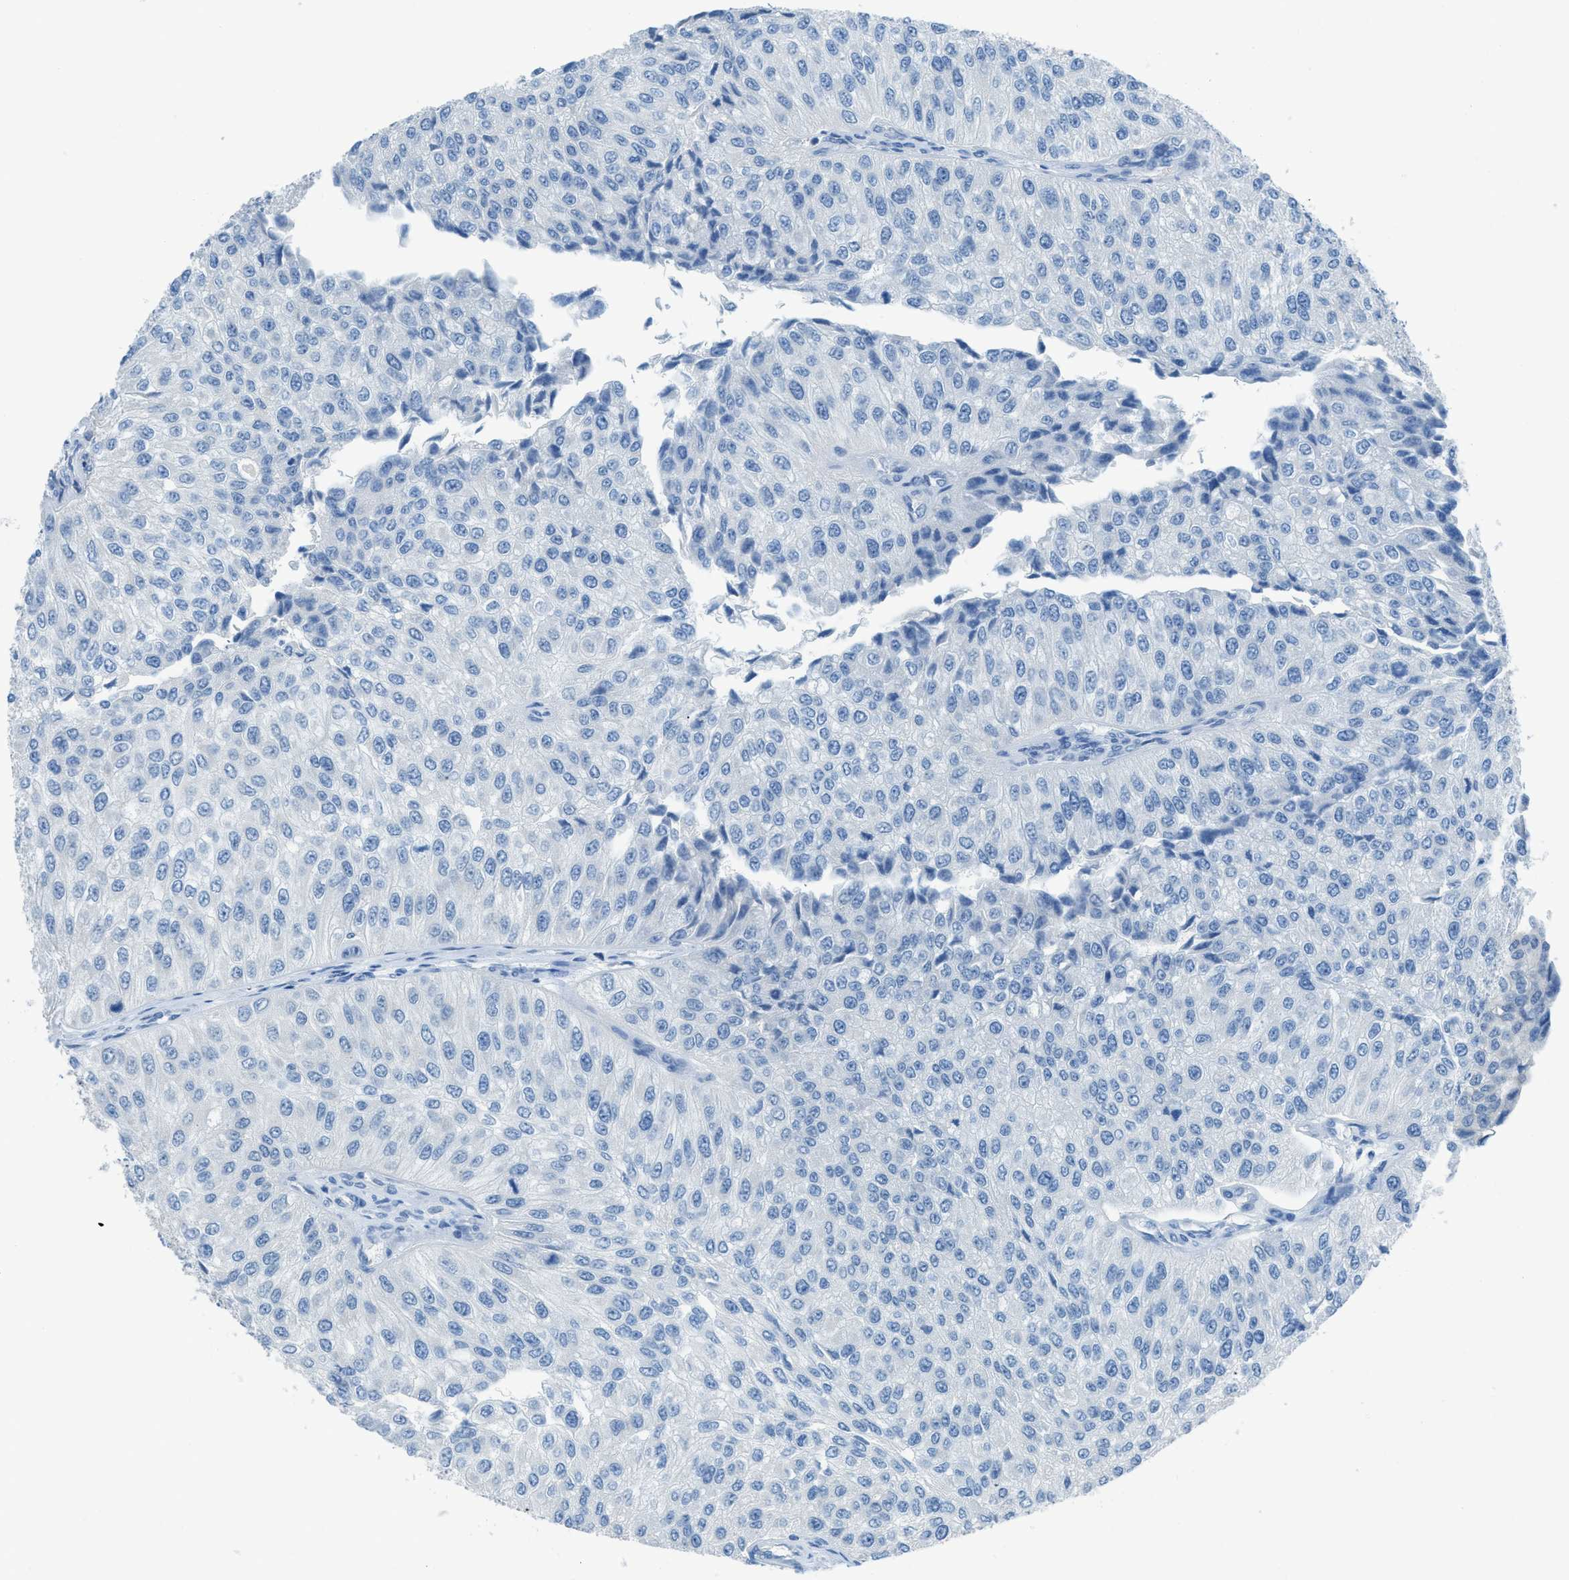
{"staining": {"intensity": "negative", "quantity": "none", "location": "none"}, "tissue": "urothelial cancer", "cell_type": "Tumor cells", "image_type": "cancer", "snomed": [{"axis": "morphology", "description": "Urothelial carcinoma, High grade"}, {"axis": "topography", "description": "Kidney"}, {"axis": "topography", "description": "Urinary bladder"}], "caption": "Immunohistochemistry image of human urothelial cancer stained for a protein (brown), which displays no expression in tumor cells.", "gene": "ACAN", "patient": {"sex": "male", "age": 77}}